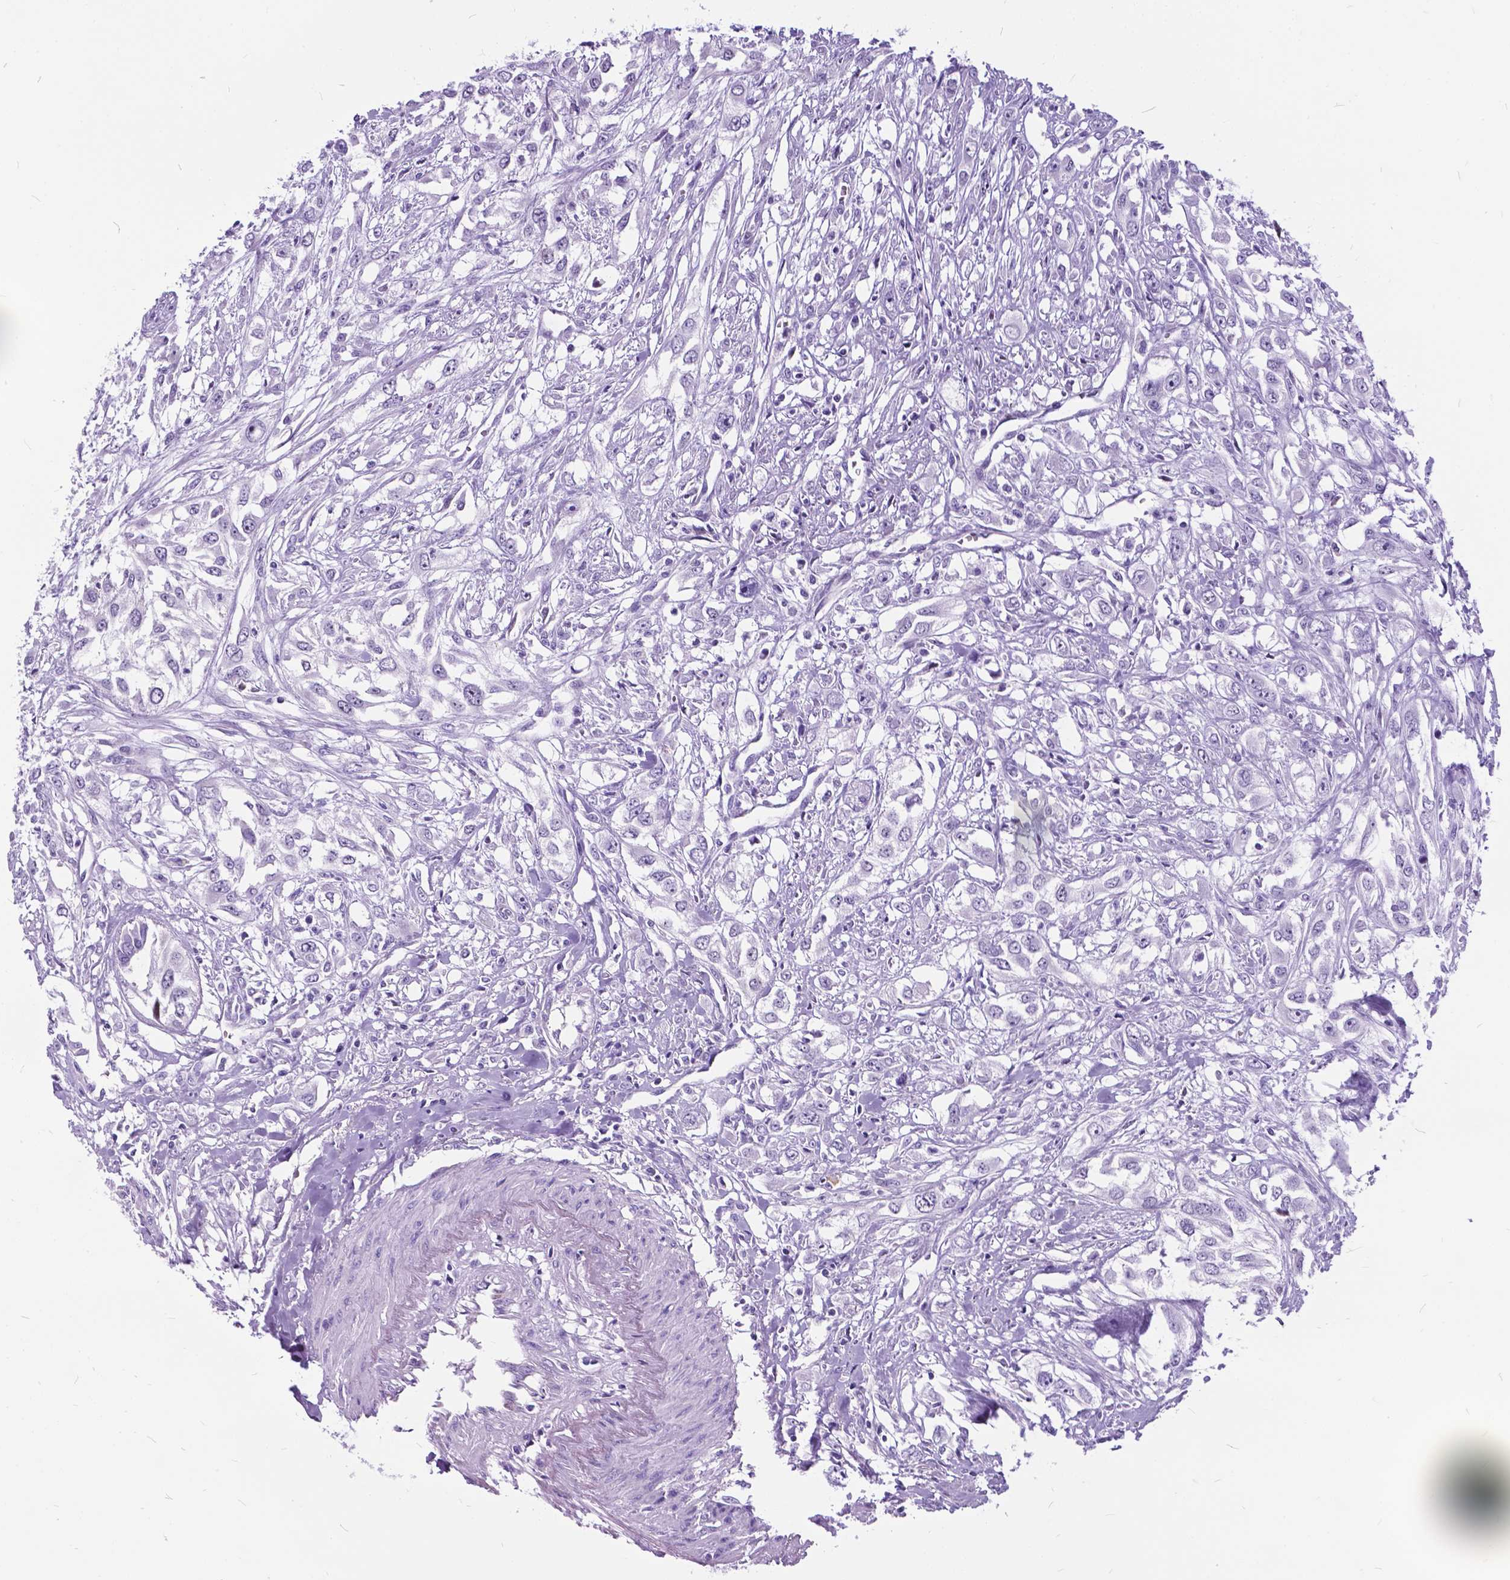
{"staining": {"intensity": "negative", "quantity": "none", "location": "none"}, "tissue": "urothelial cancer", "cell_type": "Tumor cells", "image_type": "cancer", "snomed": [{"axis": "morphology", "description": "Urothelial carcinoma, High grade"}, {"axis": "topography", "description": "Urinary bladder"}], "caption": "Immunohistochemistry image of urothelial cancer stained for a protein (brown), which displays no staining in tumor cells. (IHC, brightfield microscopy, high magnification).", "gene": "BSND", "patient": {"sex": "male", "age": 67}}